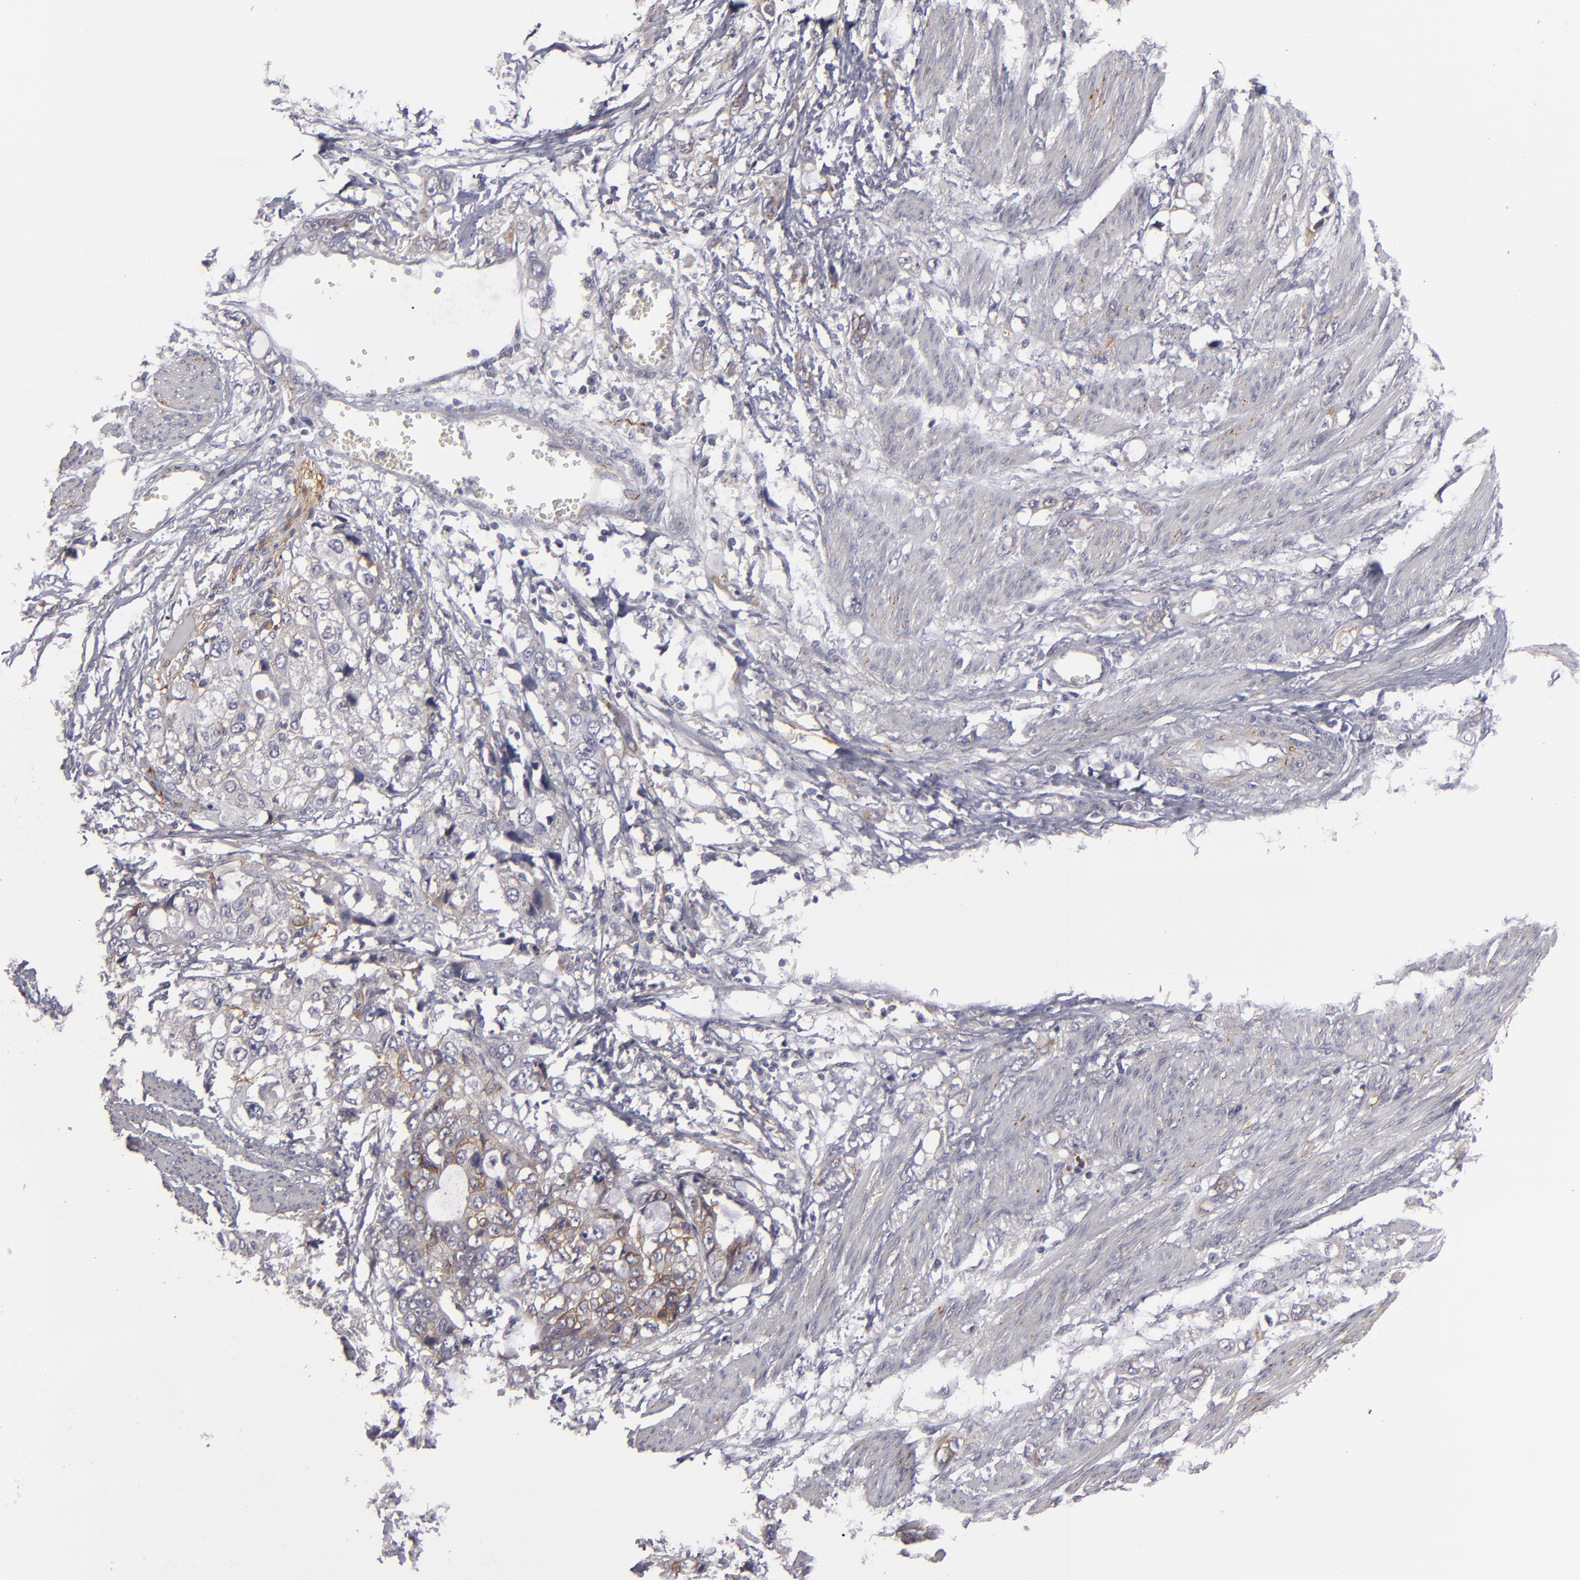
{"staining": {"intensity": "weak", "quantity": "25%-75%", "location": "cytoplasmic/membranous"}, "tissue": "stomach cancer", "cell_type": "Tumor cells", "image_type": "cancer", "snomed": [{"axis": "morphology", "description": "Adenocarcinoma, NOS"}, {"axis": "topography", "description": "Stomach, upper"}], "caption": "The image shows immunohistochemical staining of stomach adenocarcinoma. There is weak cytoplasmic/membranous staining is appreciated in approximately 25%-75% of tumor cells.", "gene": "ALCAM", "patient": {"sex": "female", "age": 52}}